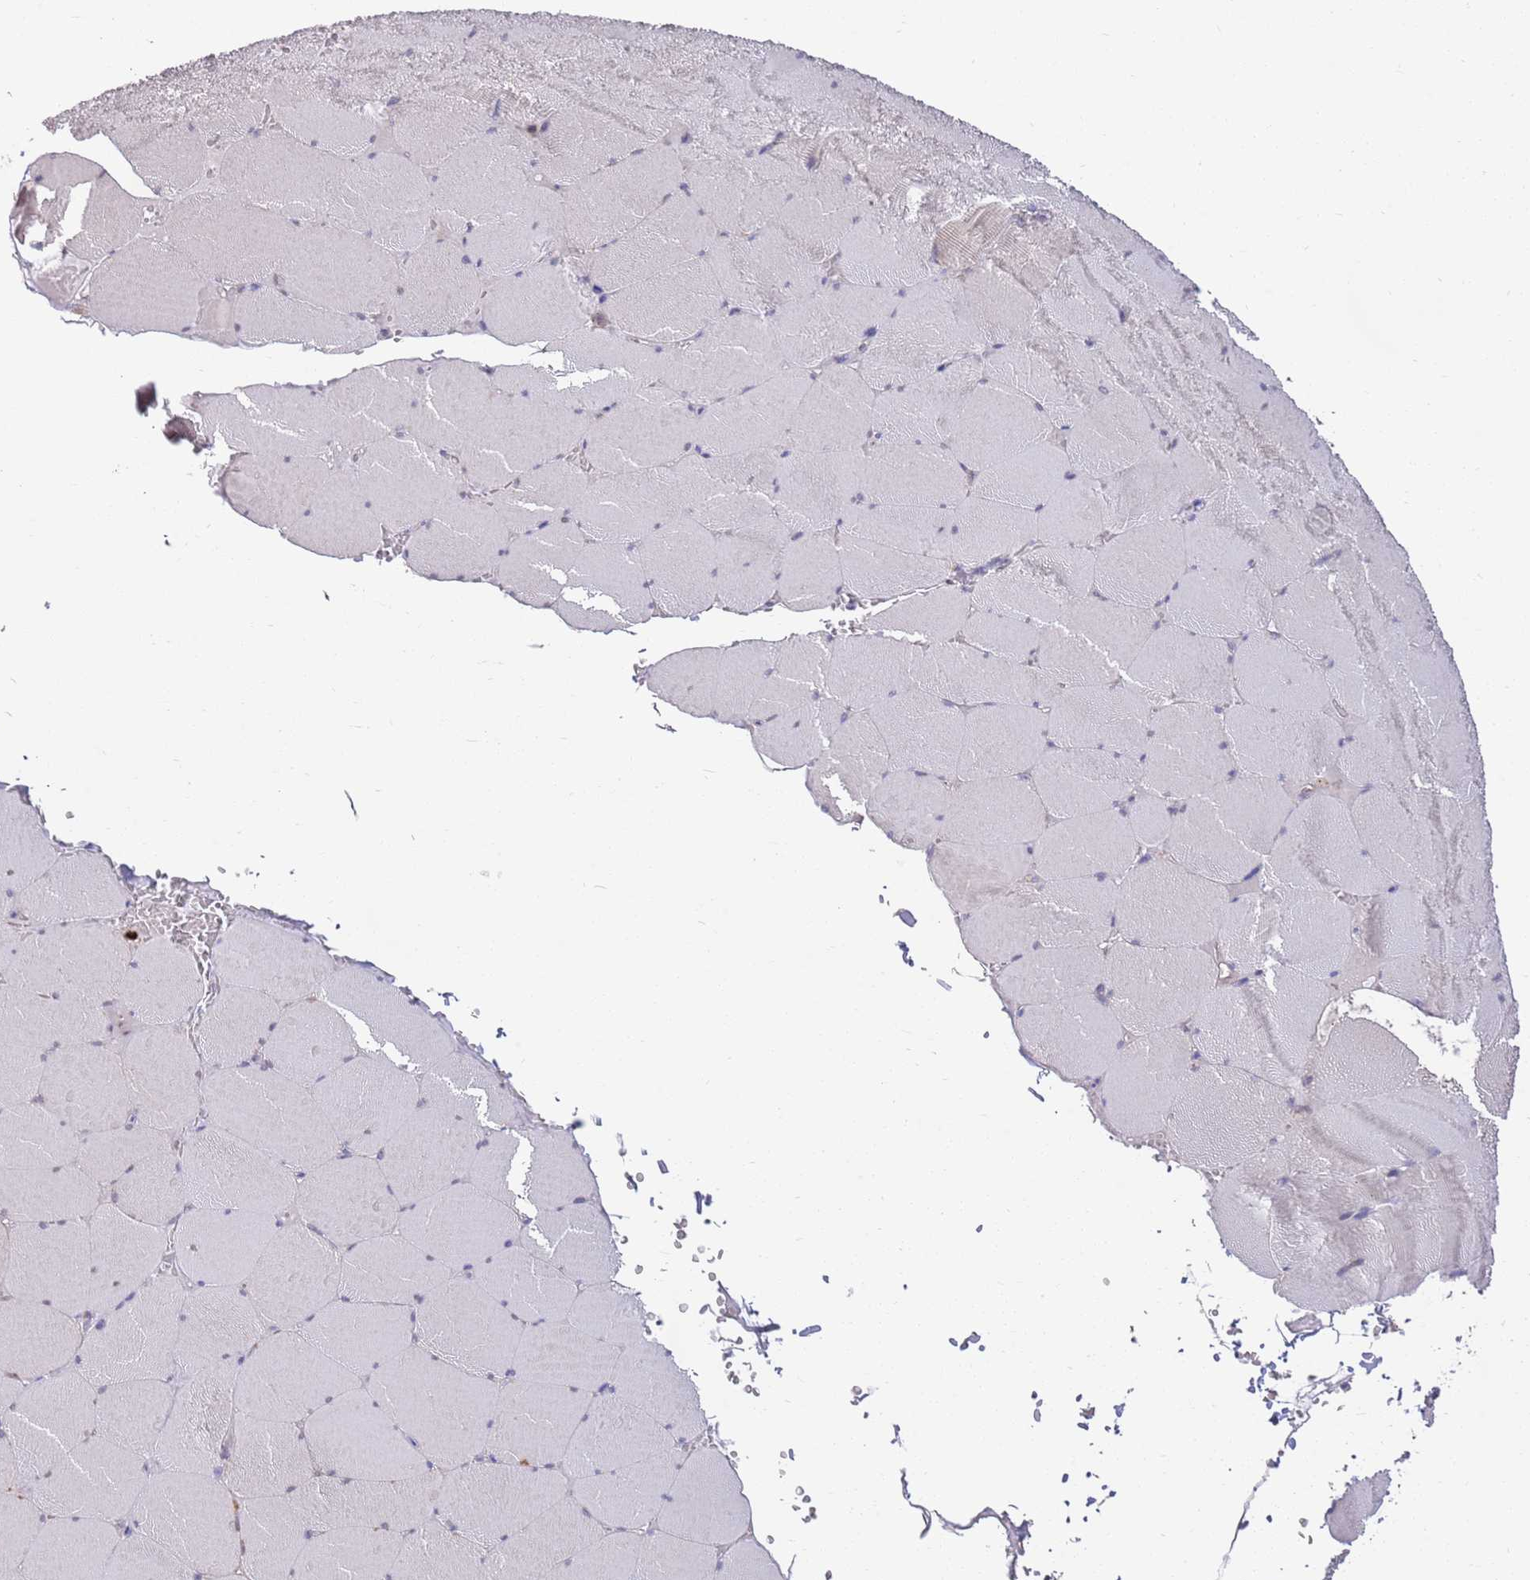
{"staining": {"intensity": "negative", "quantity": "none", "location": "none"}, "tissue": "skeletal muscle", "cell_type": "Myocytes", "image_type": "normal", "snomed": [{"axis": "morphology", "description": "Normal tissue, NOS"}, {"axis": "topography", "description": "Skeletal muscle"}, {"axis": "topography", "description": "Head-Neck"}], "caption": "The image reveals no staining of myocytes in benign skeletal muscle. (Stains: DAB immunohistochemistry with hematoxylin counter stain, Microscopy: brightfield microscopy at high magnification).", "gene": "MARVELD2", "patient": {"sex": "male", "age": 66}}